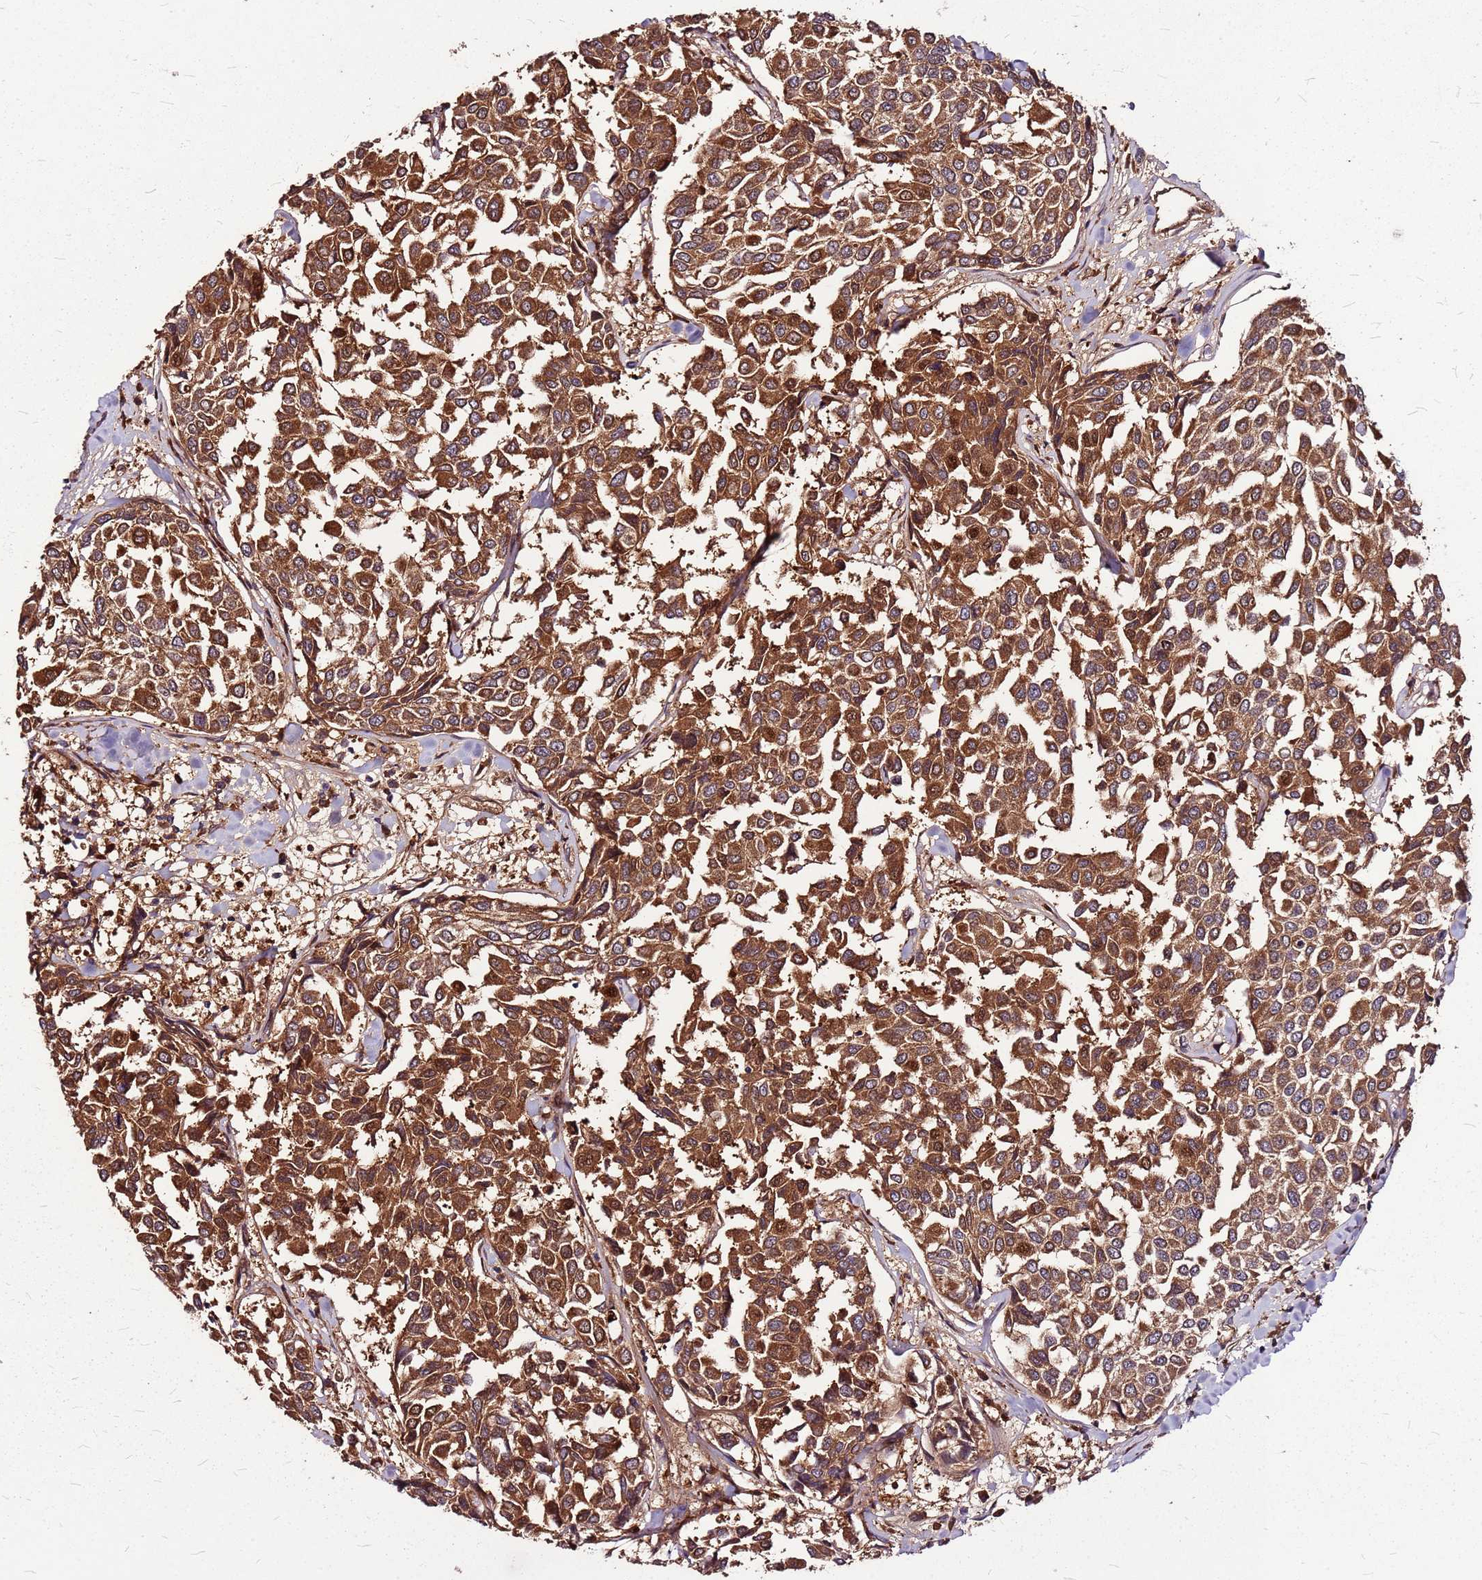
{"staining": {"intensity": "strong", "quantity": ">75%", "location": "cytoplasmic/membranous"}, "tissue": "breast cancer", "cell_type": "Tumor cells", "image_type": "cancer", "snomed": [{"axis": "morphology", "description": "Duct carcinoma"}, {"axis": "topography", "description": "Breast"}], "caption": "An immunohistochemistry (IHC) image of tumor tissue is shown. Protein staining in brown shows strong cytoplasmic/membranous positivity in intraductal carcinoma (breast) within tumor cells.", "gene": "LYPLAL1", "patient": {"sex": "female", "age": 55}}